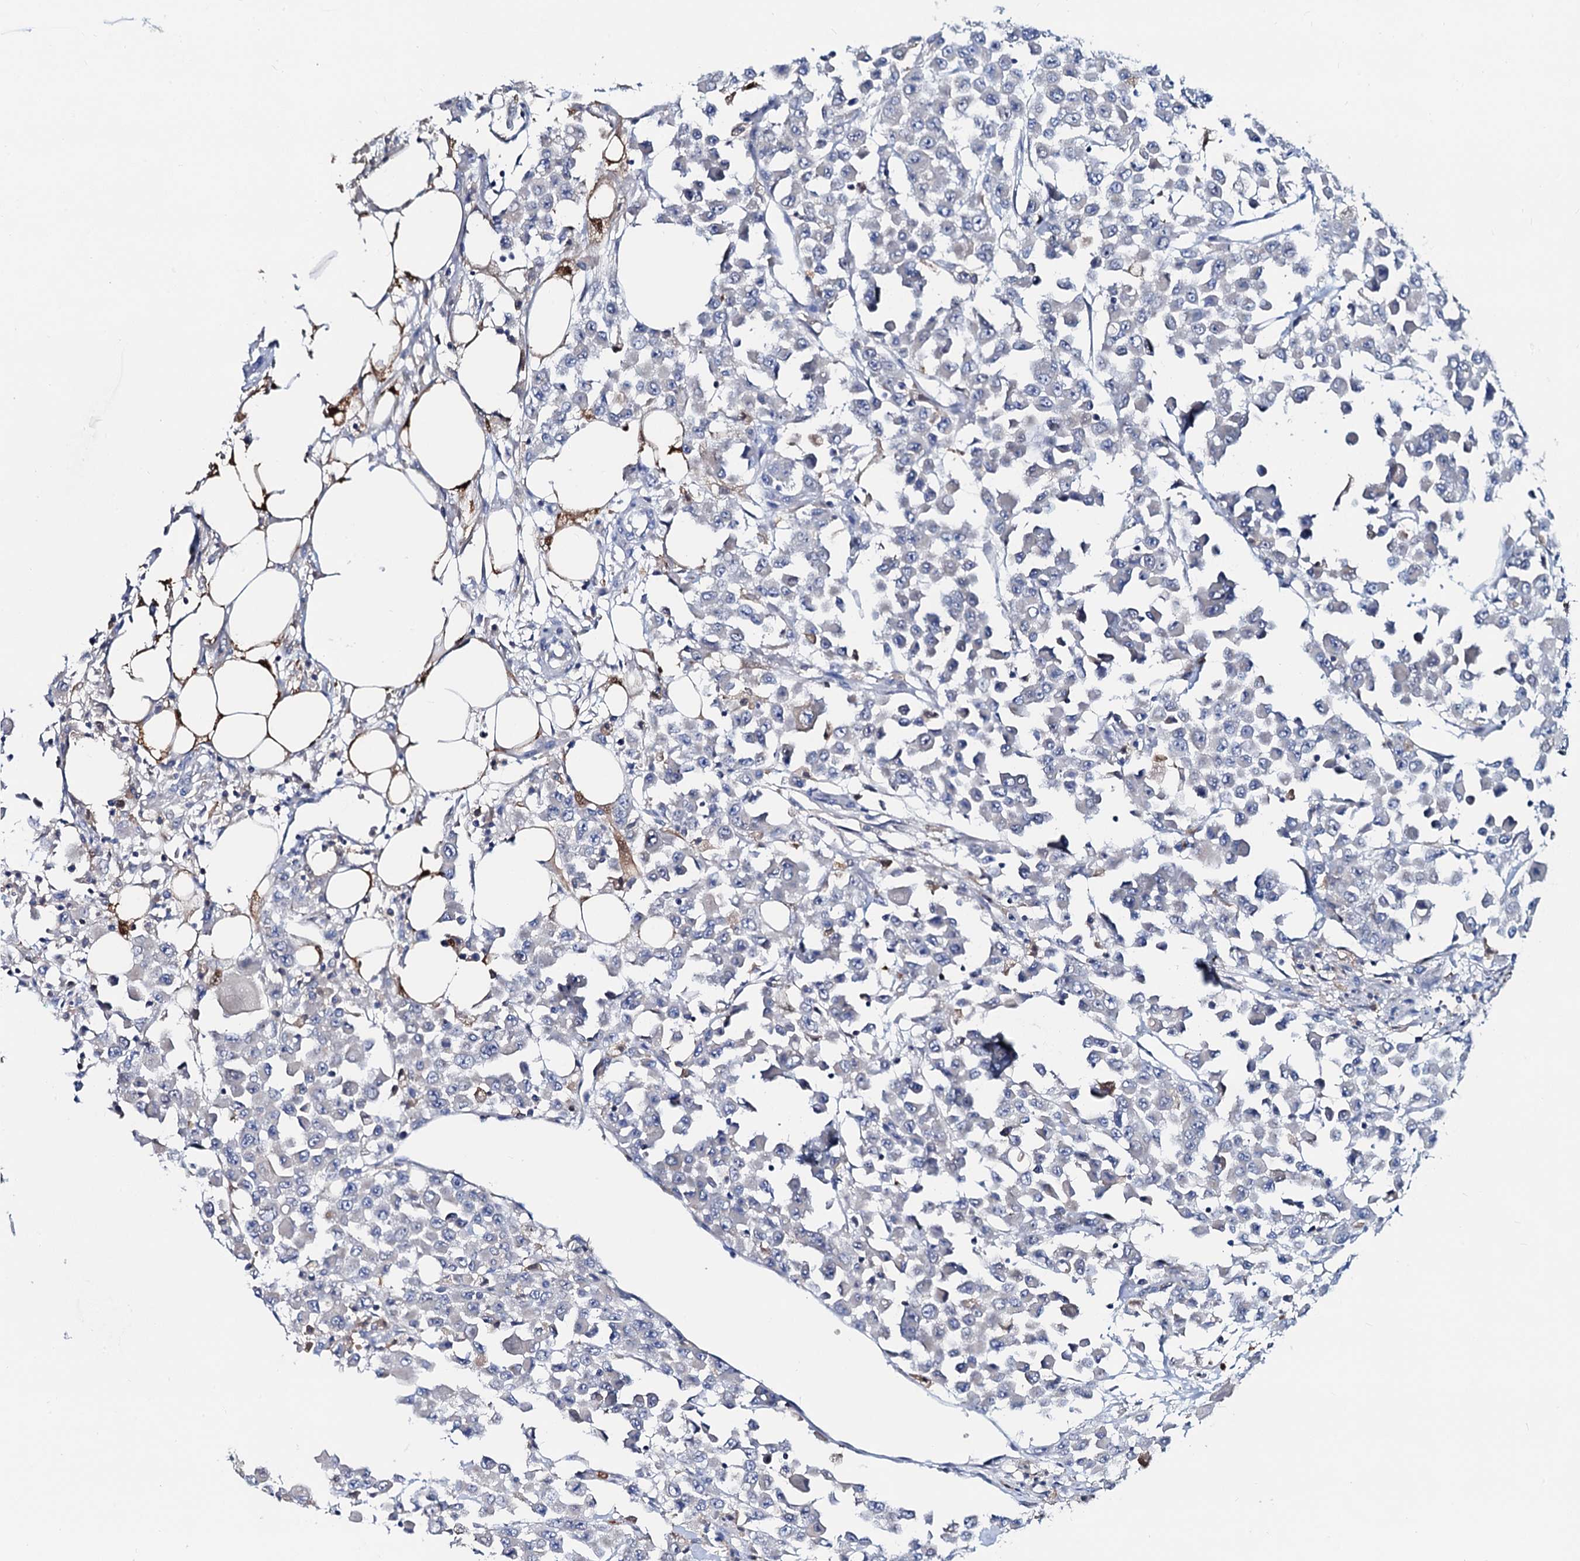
{"staining": {"intensity": "negative", "quantity": "none", "location": "none"}, "tissue": "colorectal cancer", "cell_type": "Tumor cells", "image_type": "cancer", "snomed": [{"axis": "morphology", "description": "Adenocarcinoma, NOS"}, {"axis": "topography", "description": "Colon"}], "caption": "Tumor cells show no significant expression in colorectal cancer (adenocarcinoma).", "gene": "FAH", "patient": {"sex": "male", "age": 51}}